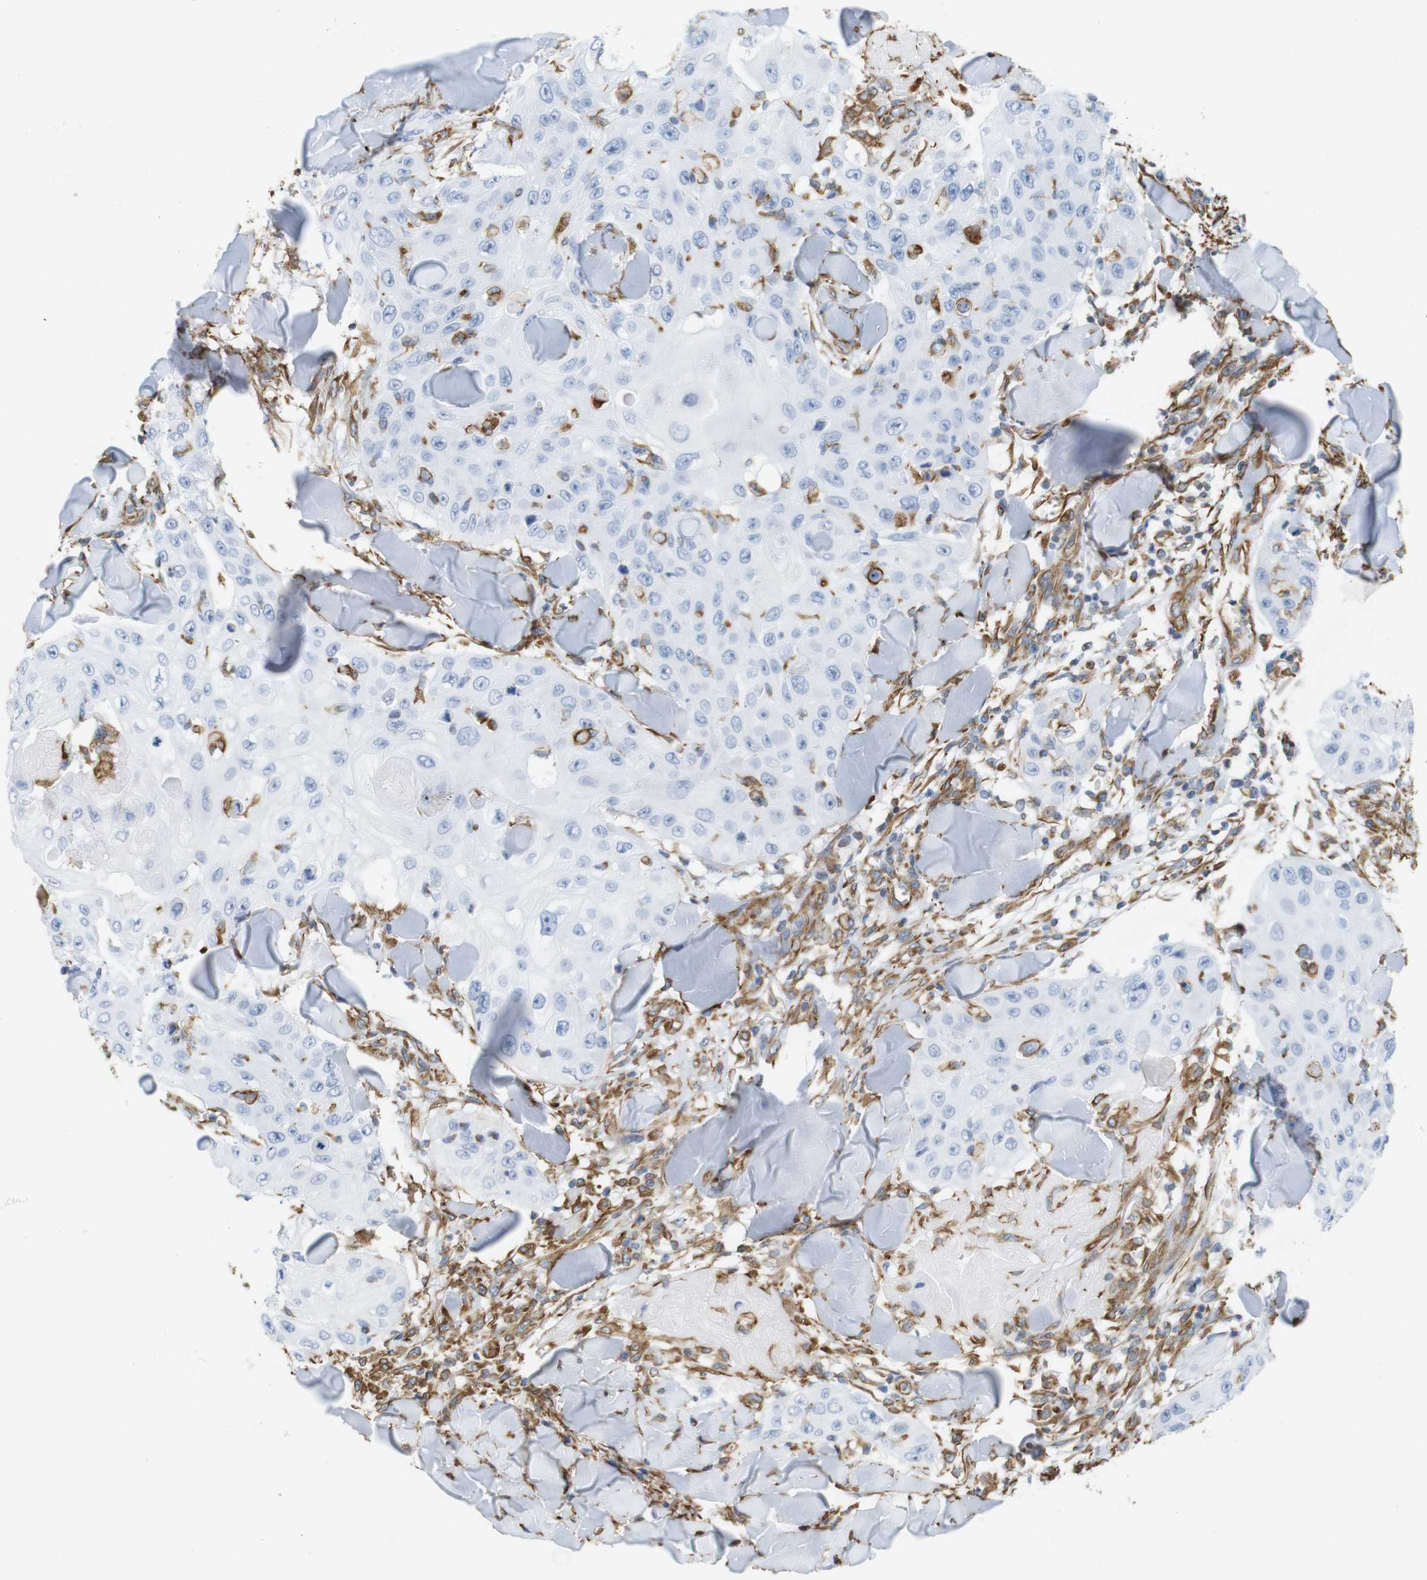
{"staining": {"intensity": "negative", "quantity": "none", "location": "none"}, "tissue": "skin cancer", "cell_type": "Tumor cells", "image_type": "cancer", "snomed": [{"axis": "morphology", "description": "Squamous cell carcinoma, NOS"}, {"axis": "topography", "description": "Skin"}], "caption": "A histopathology image of human skin squamous cell carcinoma is negative for staining in tumor cells.", "gene": "MS4A10", "patient": {"sex": "male", "age": 86}}